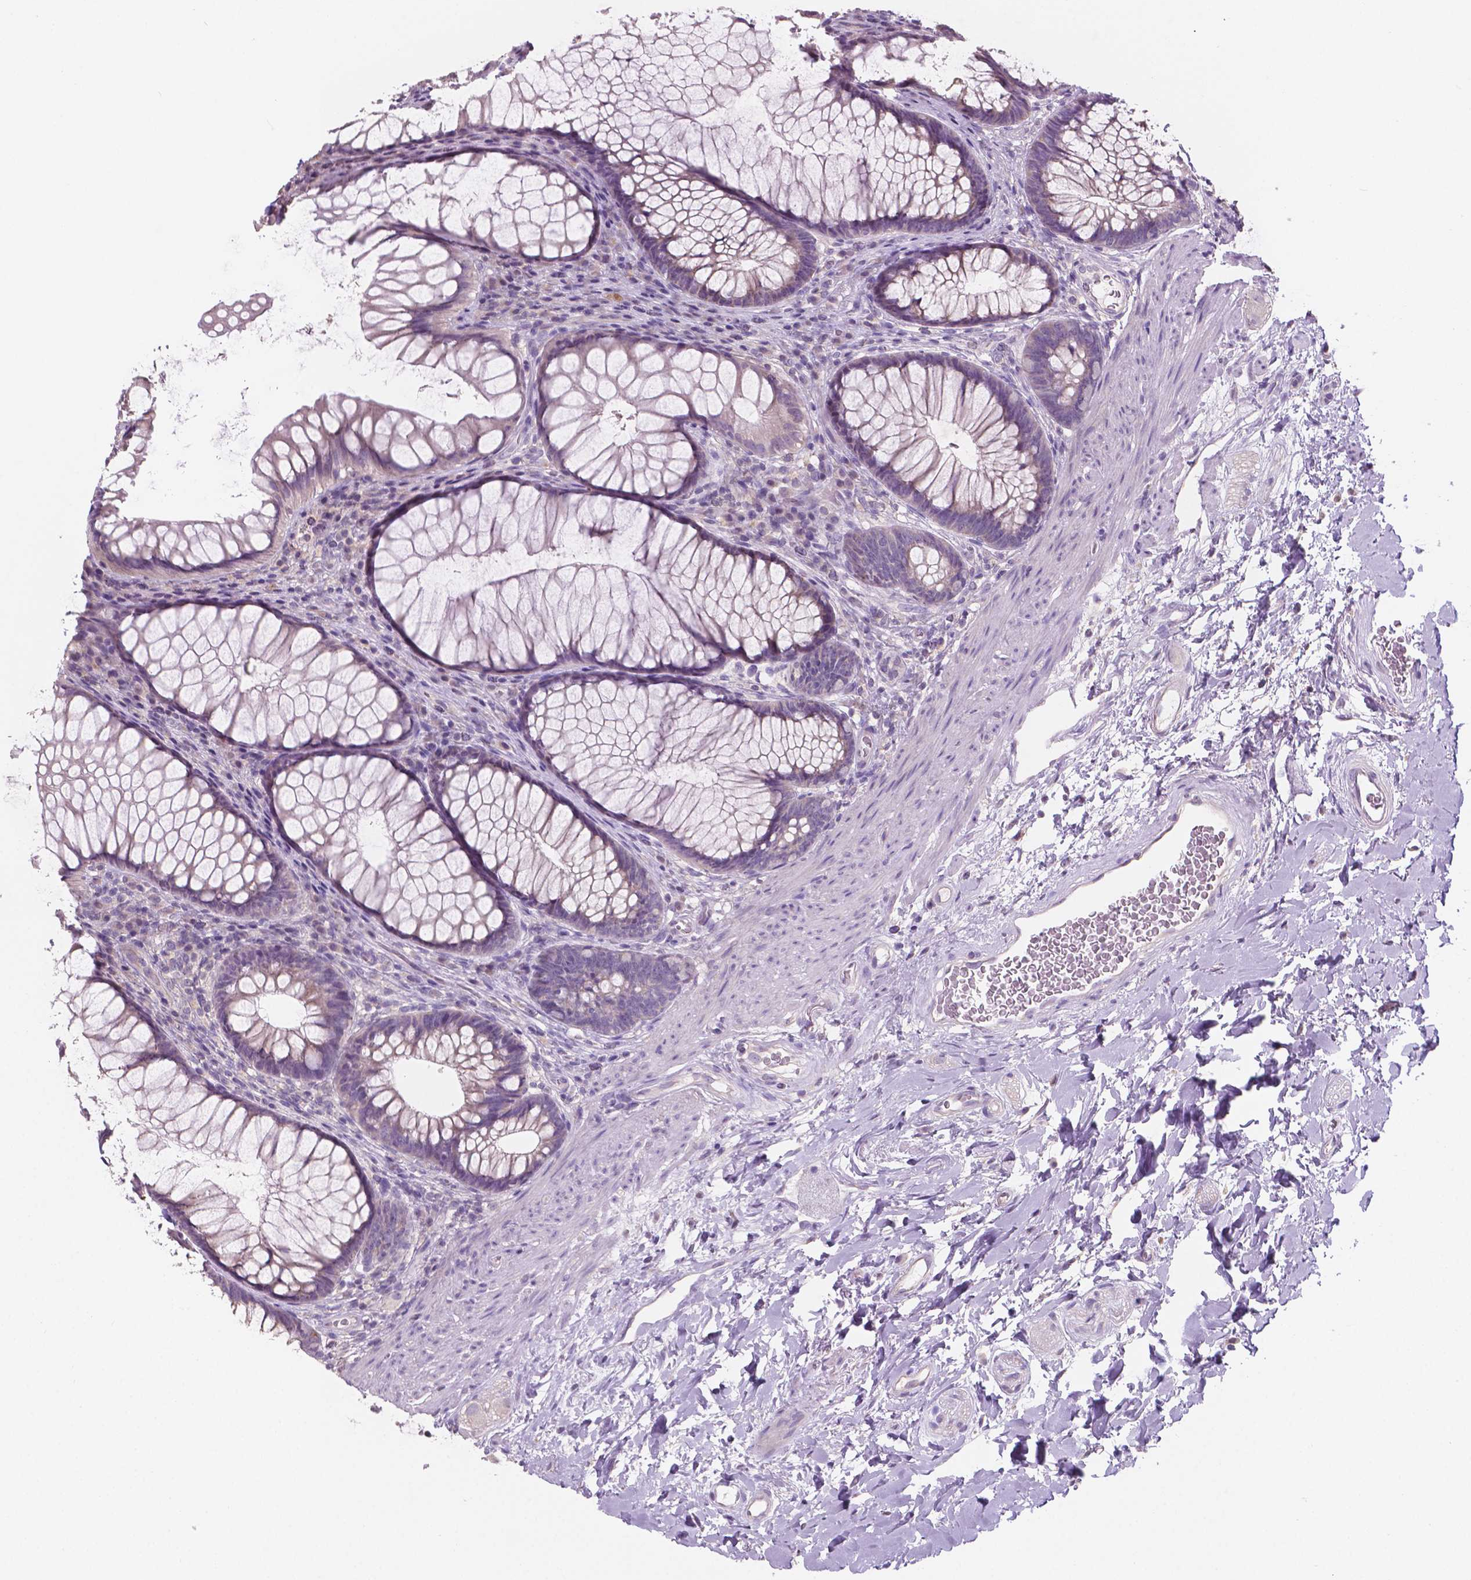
{"staining": {"intensity": "negative", "quantity": "none", "location": "none"}, "tissue": "rectum", "cell_type": "Glandular cells", "image_type": "normal", "snomed": [{"axis": "morphology", "description": "Normal tissue, NOS"}, {"axis": "topography", "description": "Smooth muscle"}, {"axis": "topography", "description": "Rectum"}], "caption": "Immunohistochemistry photomicrograph of benign rectum: rectum stained with DAB (3,3'-diaminobenzidine) demonstrates no significant protein expression in glandular cells.", "gene": "SBSN", "patient": {"sex": "male", "age": 53}}